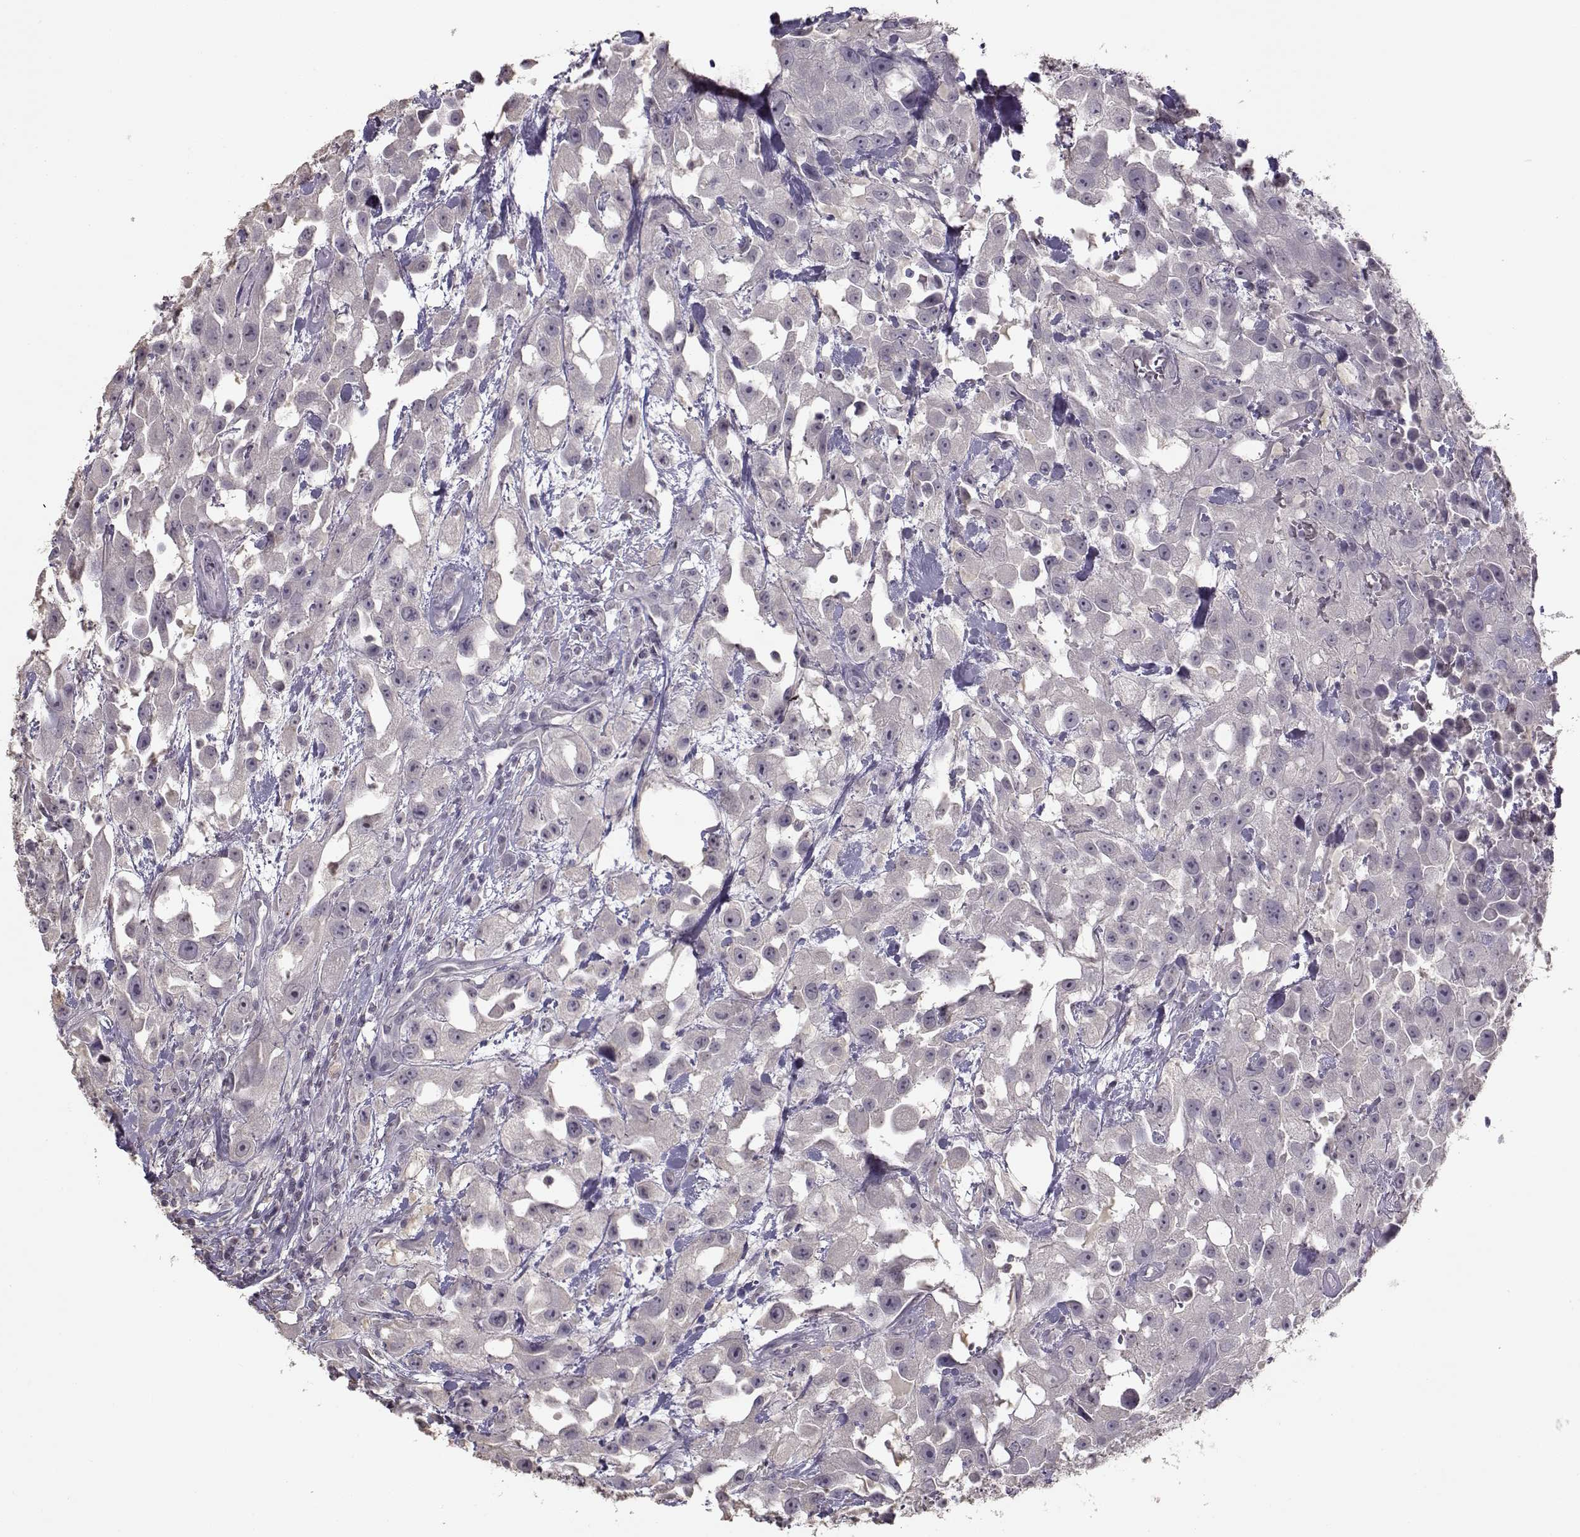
{"staining": {"intensity": "negative", "quantity": "none", "location": "none"}, "tissue": "urothelial cancer", "cell_type": "Tumor cells", "image_type": "cancer", "snomed": [{"axis": "morphology", "description": "Urothelial carcinoma, High grade"}, {"axis": "topography", "description": "Urinary bladder"}], "caption": "This is an immunohistochemistry micrograph of human urothelial cancer. There is no staining in tumor cells.", "gene": "UROC1", "patient": {"sex": "male", "age": 79}}